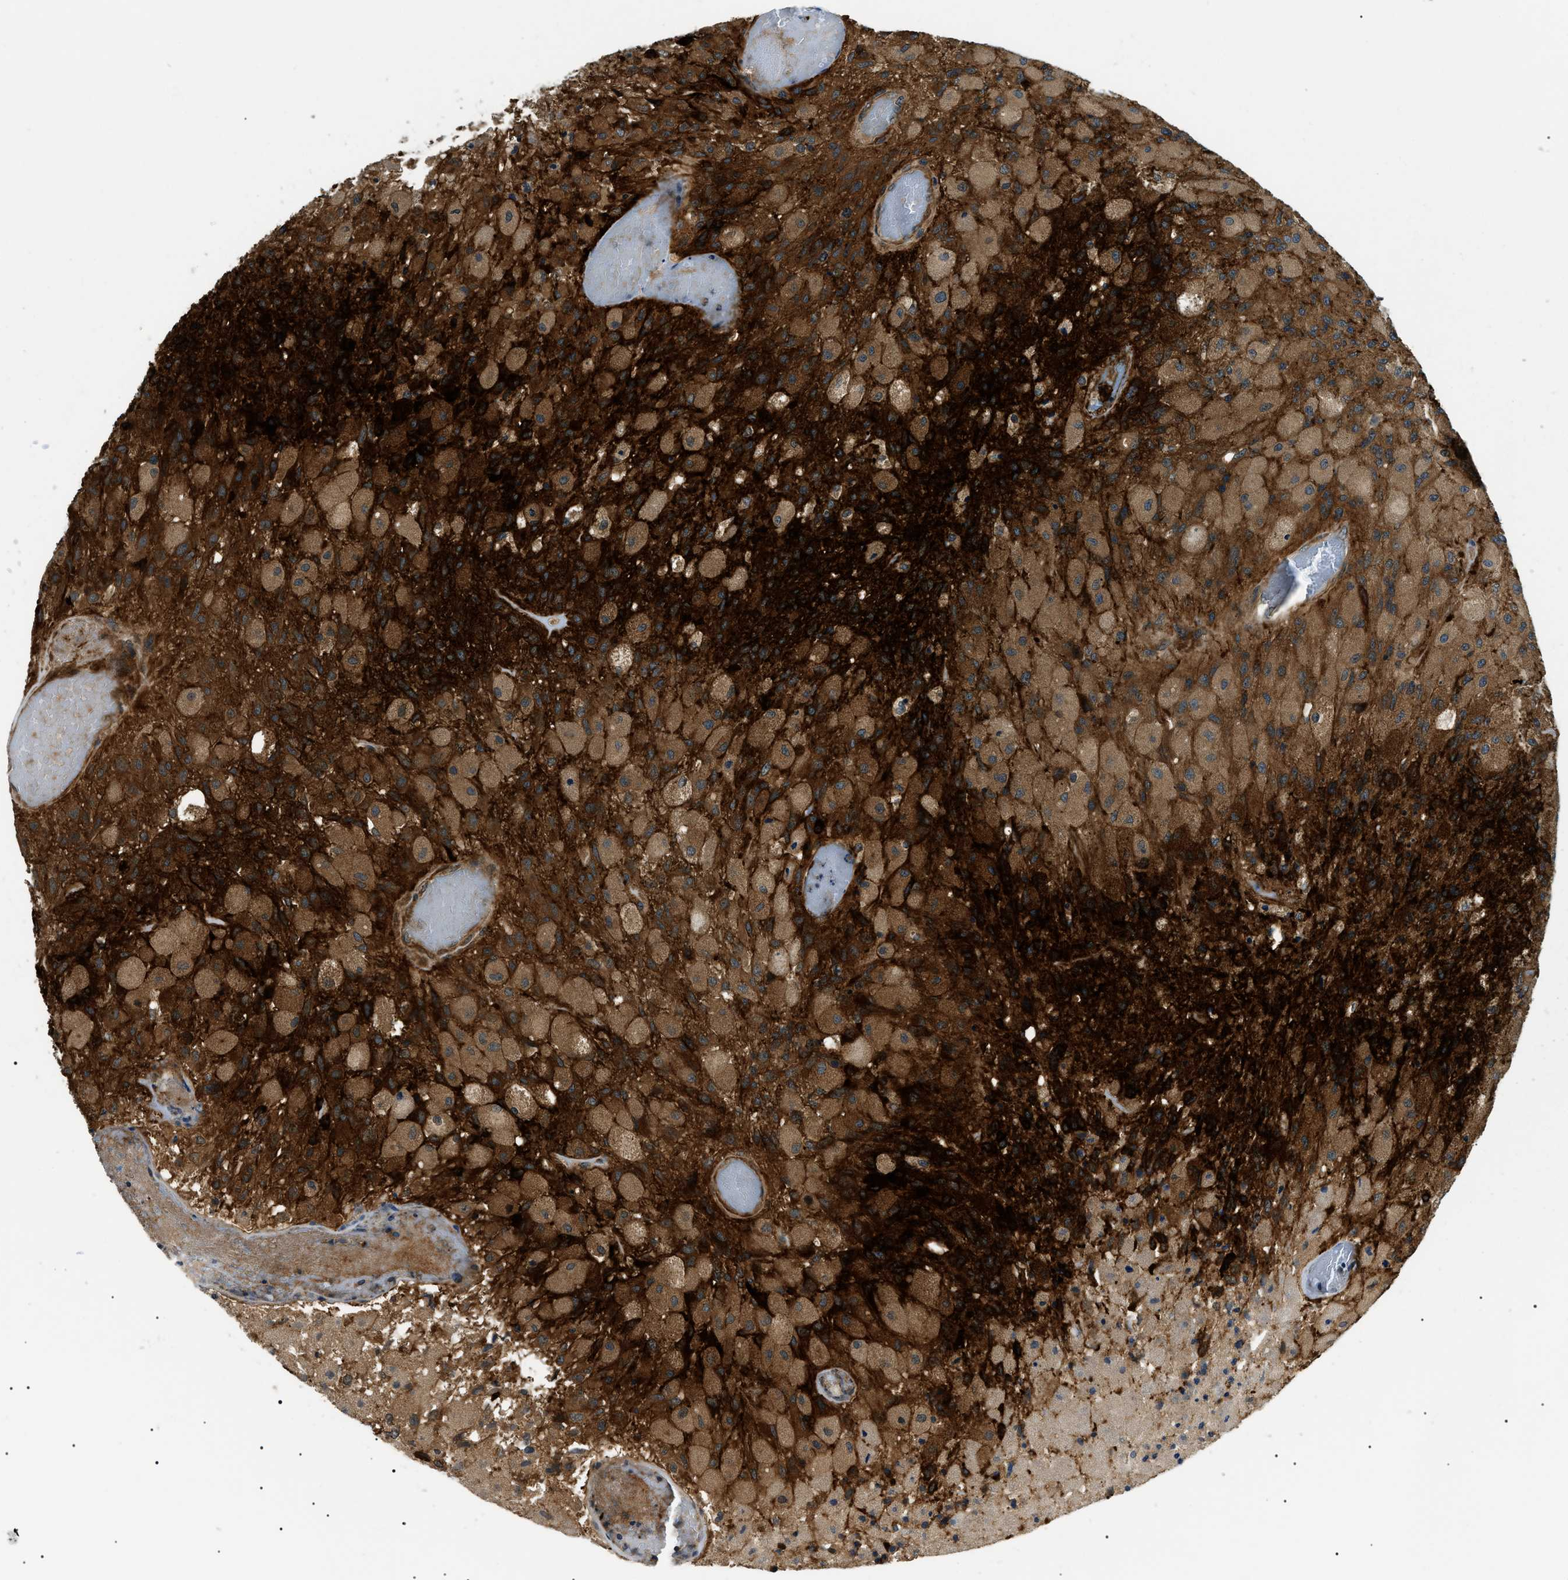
{"staining": {"intensity": "moderate", "quantity": ">75%", "location": "cytoplasmic/membranous"}, "tissue": "glioma", "cell_type": "Tumor cells", "image_type": "cancer", "snomed": [{"axis": "morphology", "description": "Normal tissue, NOS"}, {"axis": "morphology", "description": "Glioma, malignant, High grade"}, {"axis": "topography", "description": "Cerebral cortex"}], "caption": "Malignant glioma (high-grade) stained for a protein shows moderate cytoplasmic/membranous positivity in tumor cells.", "gene": "ATP6AP1", "patient": {"sex": "male", "age": 77}}